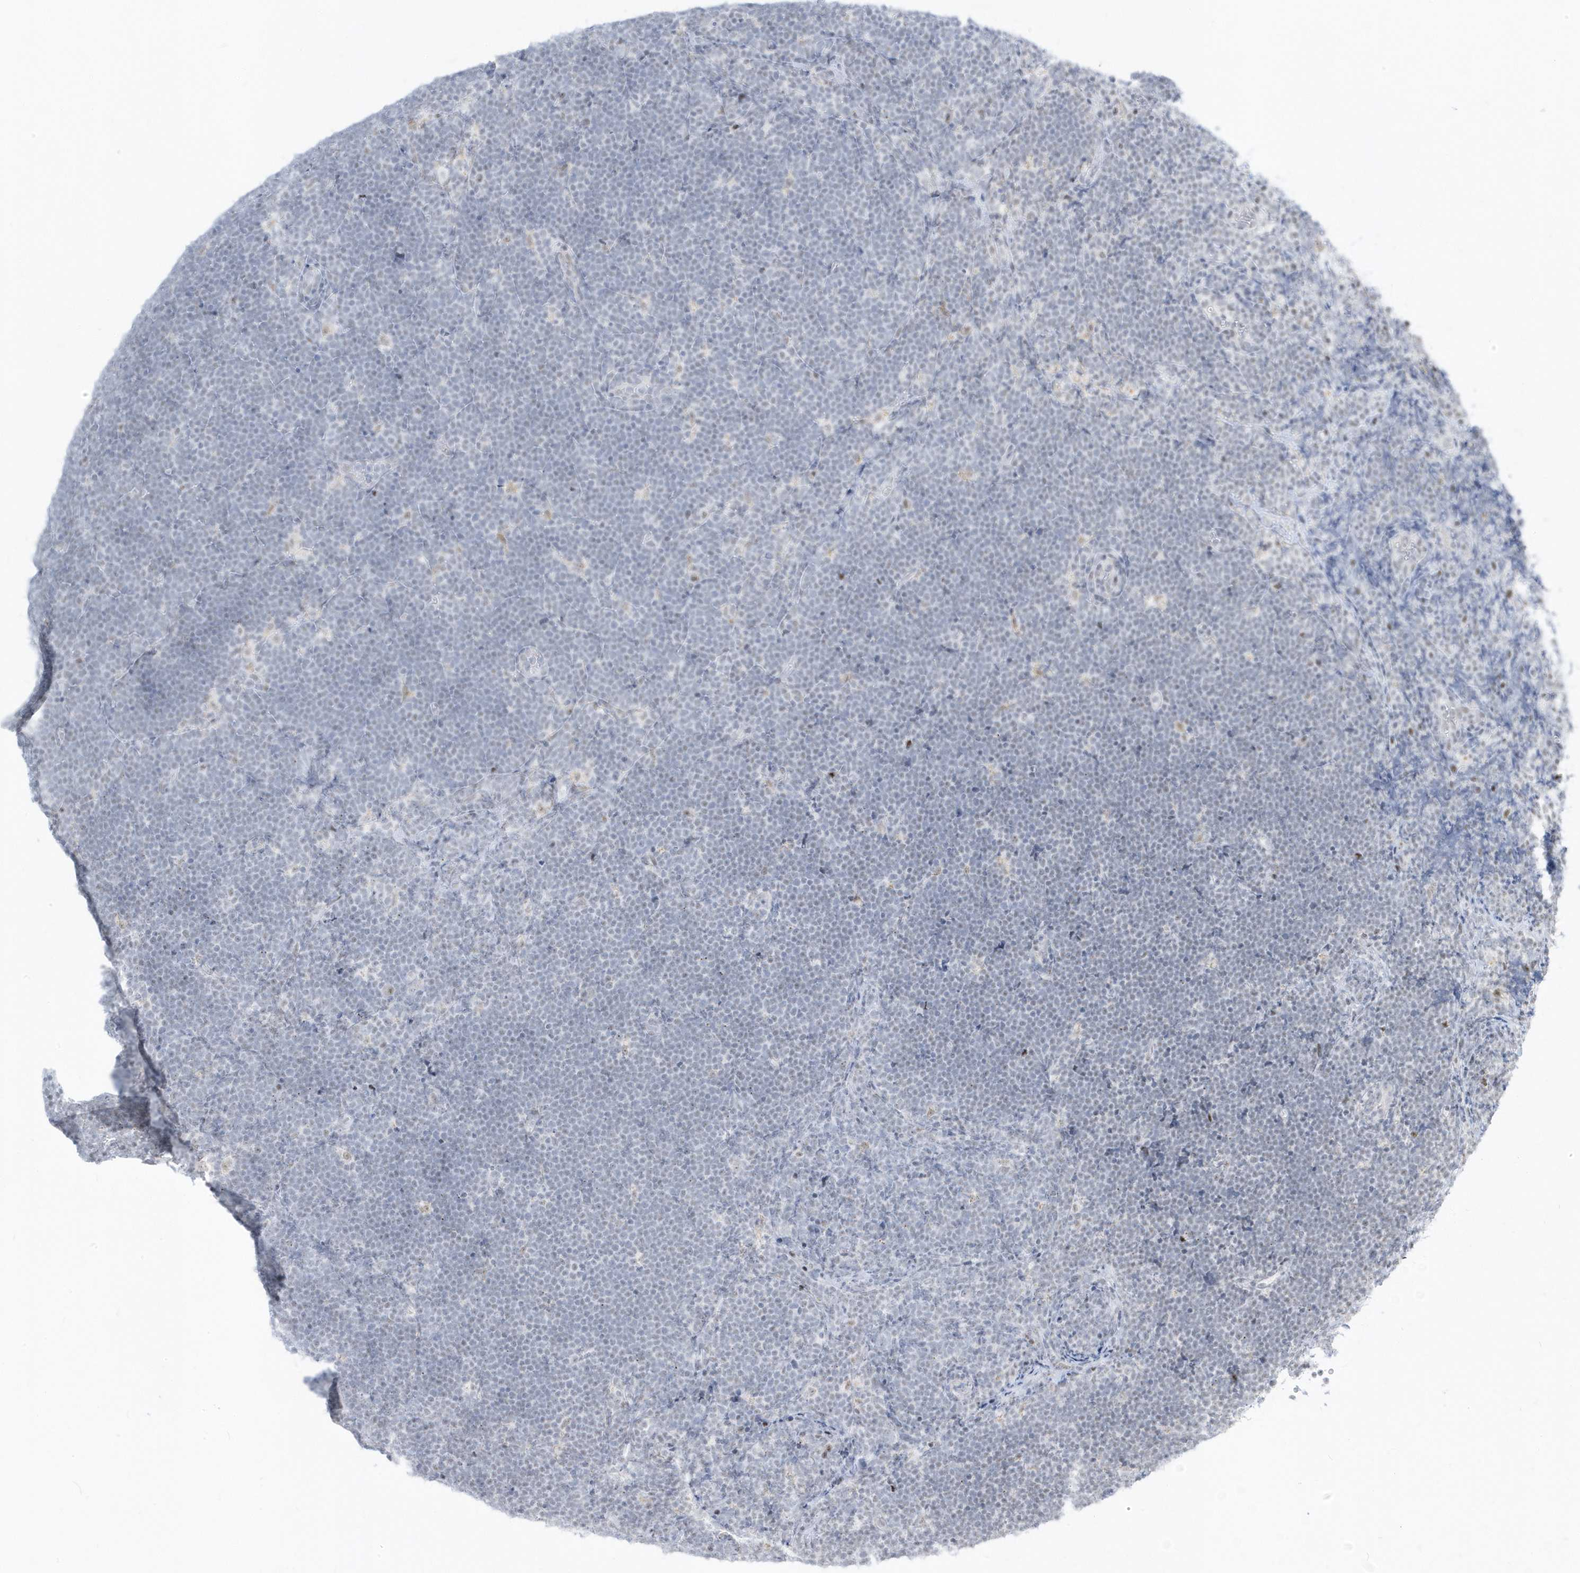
{"staining": {"intensity": "negative", "quantity": "none", "location": "none"}, "tissue": "lymphoma", "cell_type": "Tumor cells", "image_type": "cancer", "snomed": [{"axis": "morphology", "description": "Malignant lymphoma, non-Hodgkin's type, High grade"}, {"axis": "topography", "description": "Lymph node"}], "caption": "A photomicrograph of lymphoma stained for a protein demonstrates no brown staining in tumor cells.", "gene": "PLEKHN1", "patient": {"sex": "male", "age": 13}}